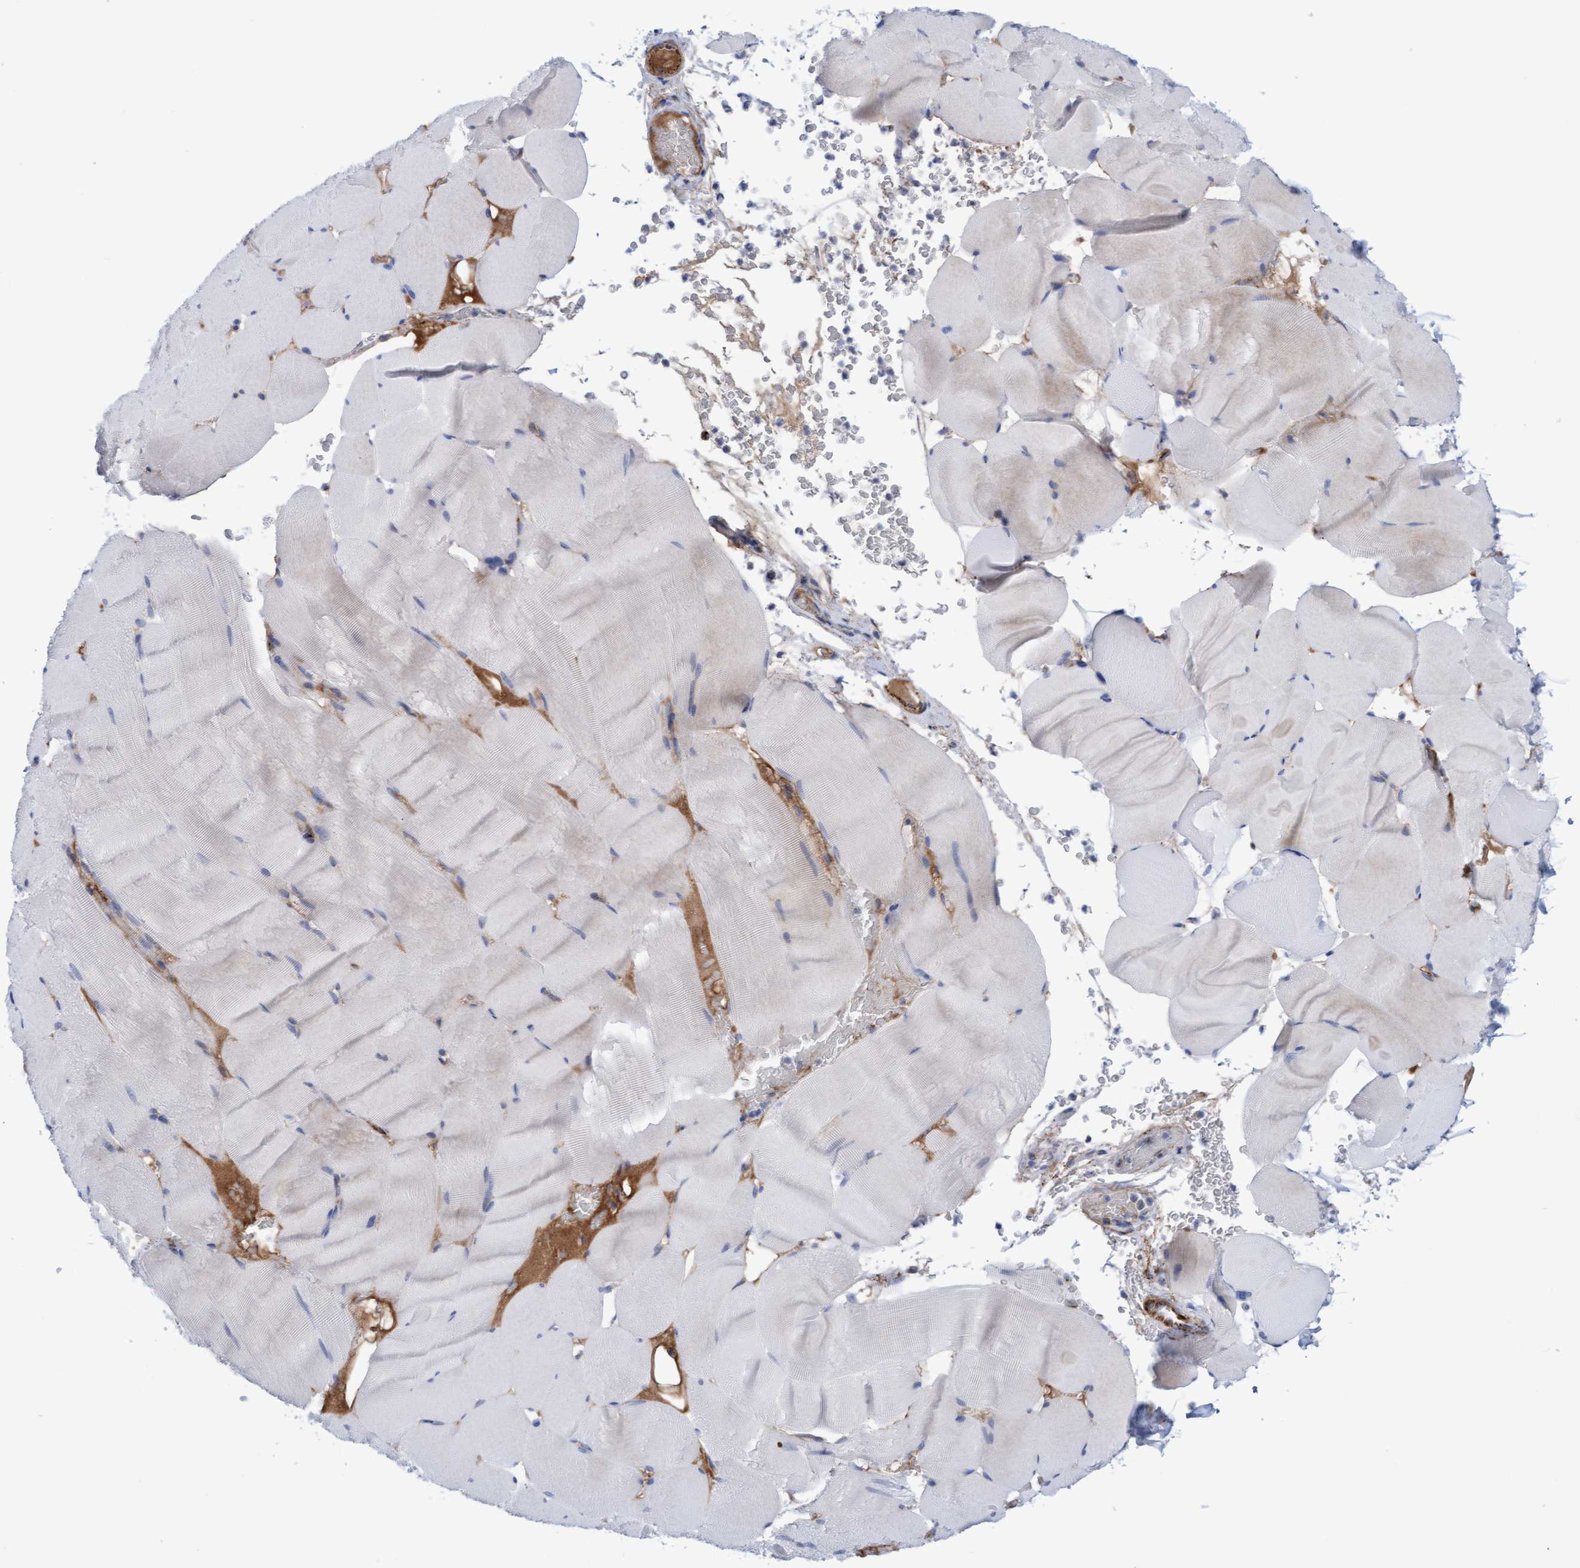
{"staining": {"intensity": "weak", "quantity": "25%-75%", "location": "cytoplasmic/membranous"}, "tissue": "skeletal muscle", "cell_type": "Myocytes", "image_type": "normal", "snomed": [{"axis": "morphology", "description": "Normal tissue, NOS"}, {"axis": "topography", "description": "Skeletal muscle"}], "caption": "Brown immunohistochemical staining in benign human skeletal muscle displays weak cytoplasmic/membranous positivity in about 25%-75% of myocytes.", "gene": "GGTA1", "patient": {"sex": "male", "age": 62}}